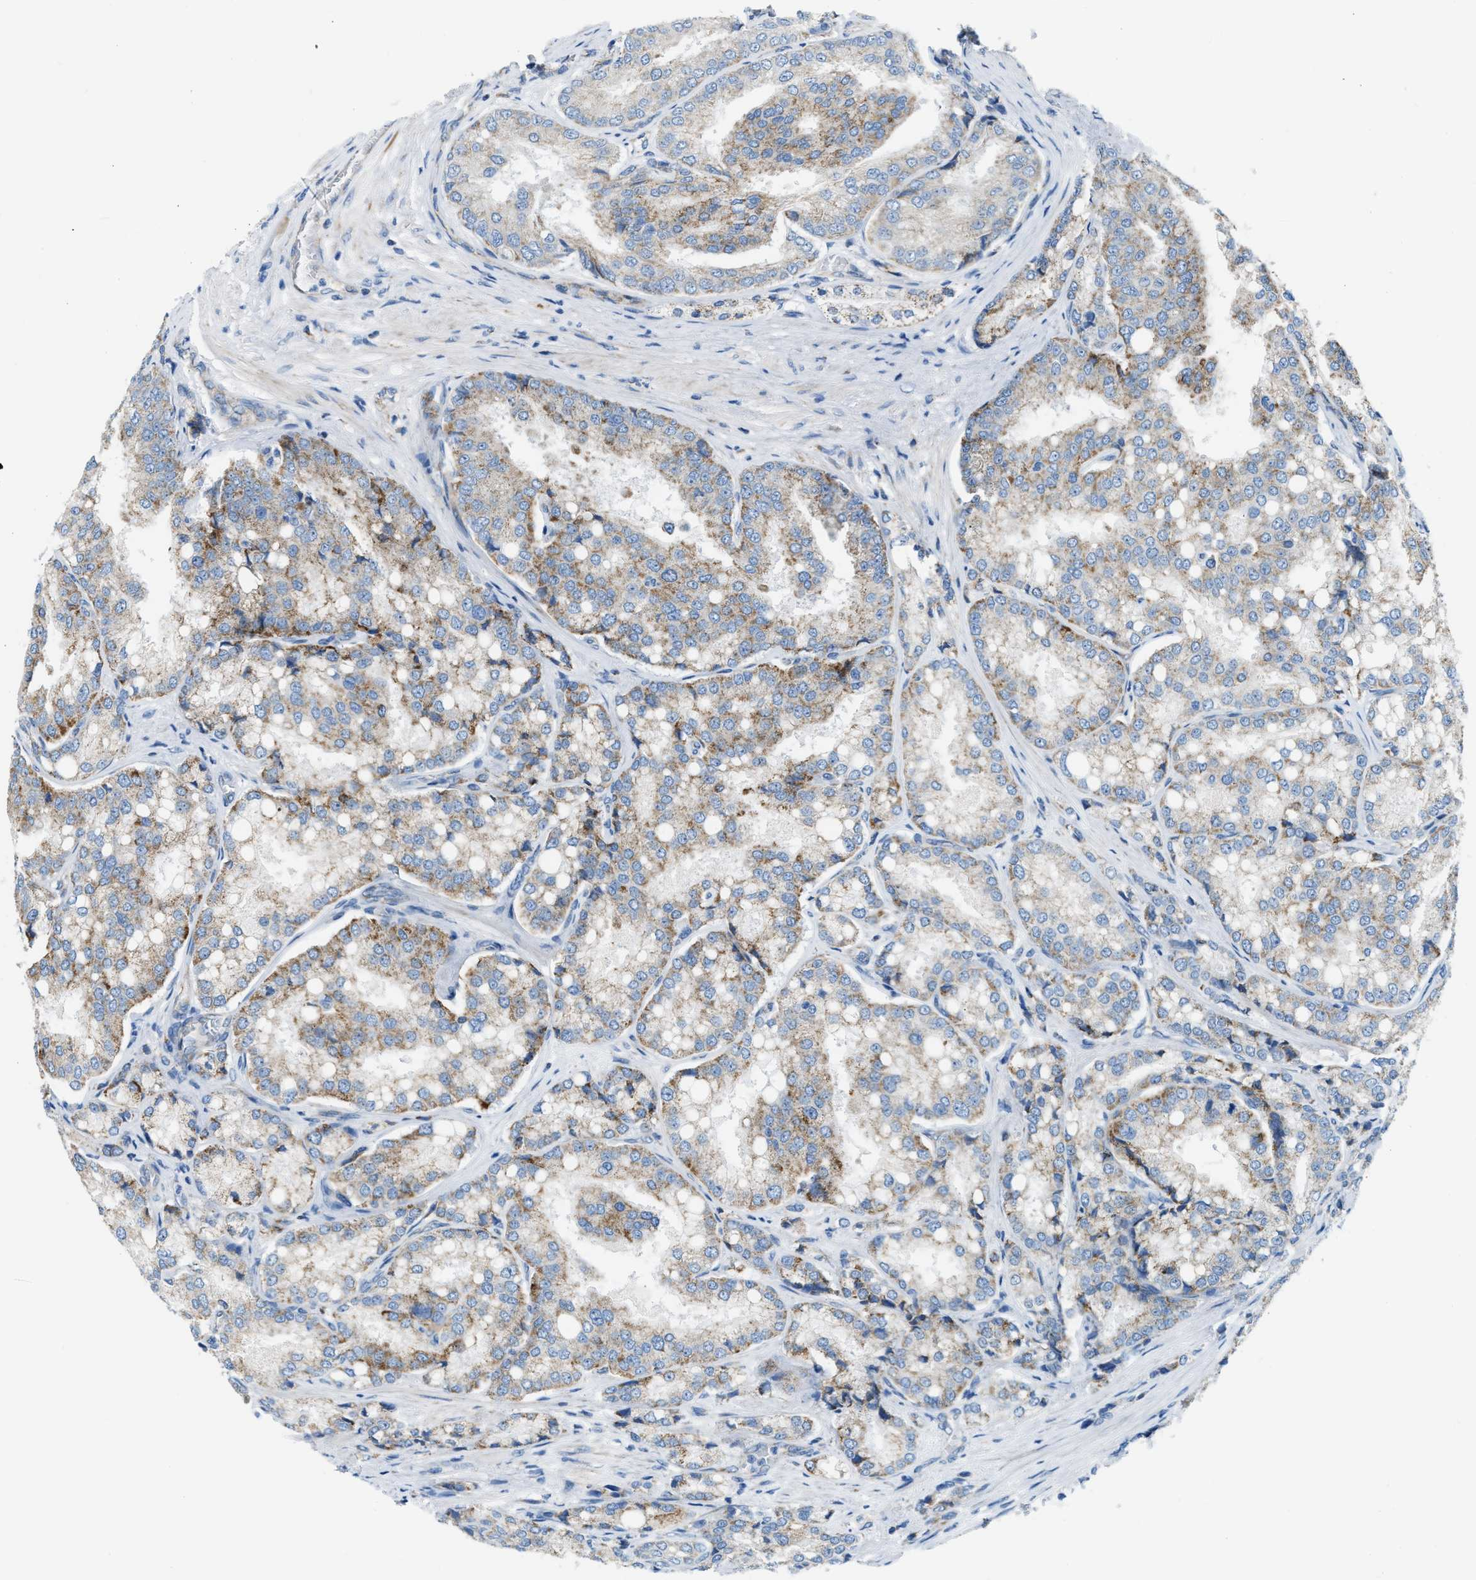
{"staining": {"intensity": "moderate", "quantity": "<25%", "location": "cytoplasmic/membranous"}, "tissue": "prostate cancer", "cell_type": "Tumor cells", "image_type": "cancer", "snomed": [{"axis": "morphology", "description": "Adenocarcinoma, High grade"}, {"axis": "topography", "description": "Prostate"}], "caption": "Immunohistochemical staining of human adenocarcinoma (high-grade) (prostate) demonstrates low levels of moderate cytoplasmic/membranous protein staining in approximately <25% of tumor cells.", "gene": "JADE1", "patient": {"sex": "male", "age": 50}}